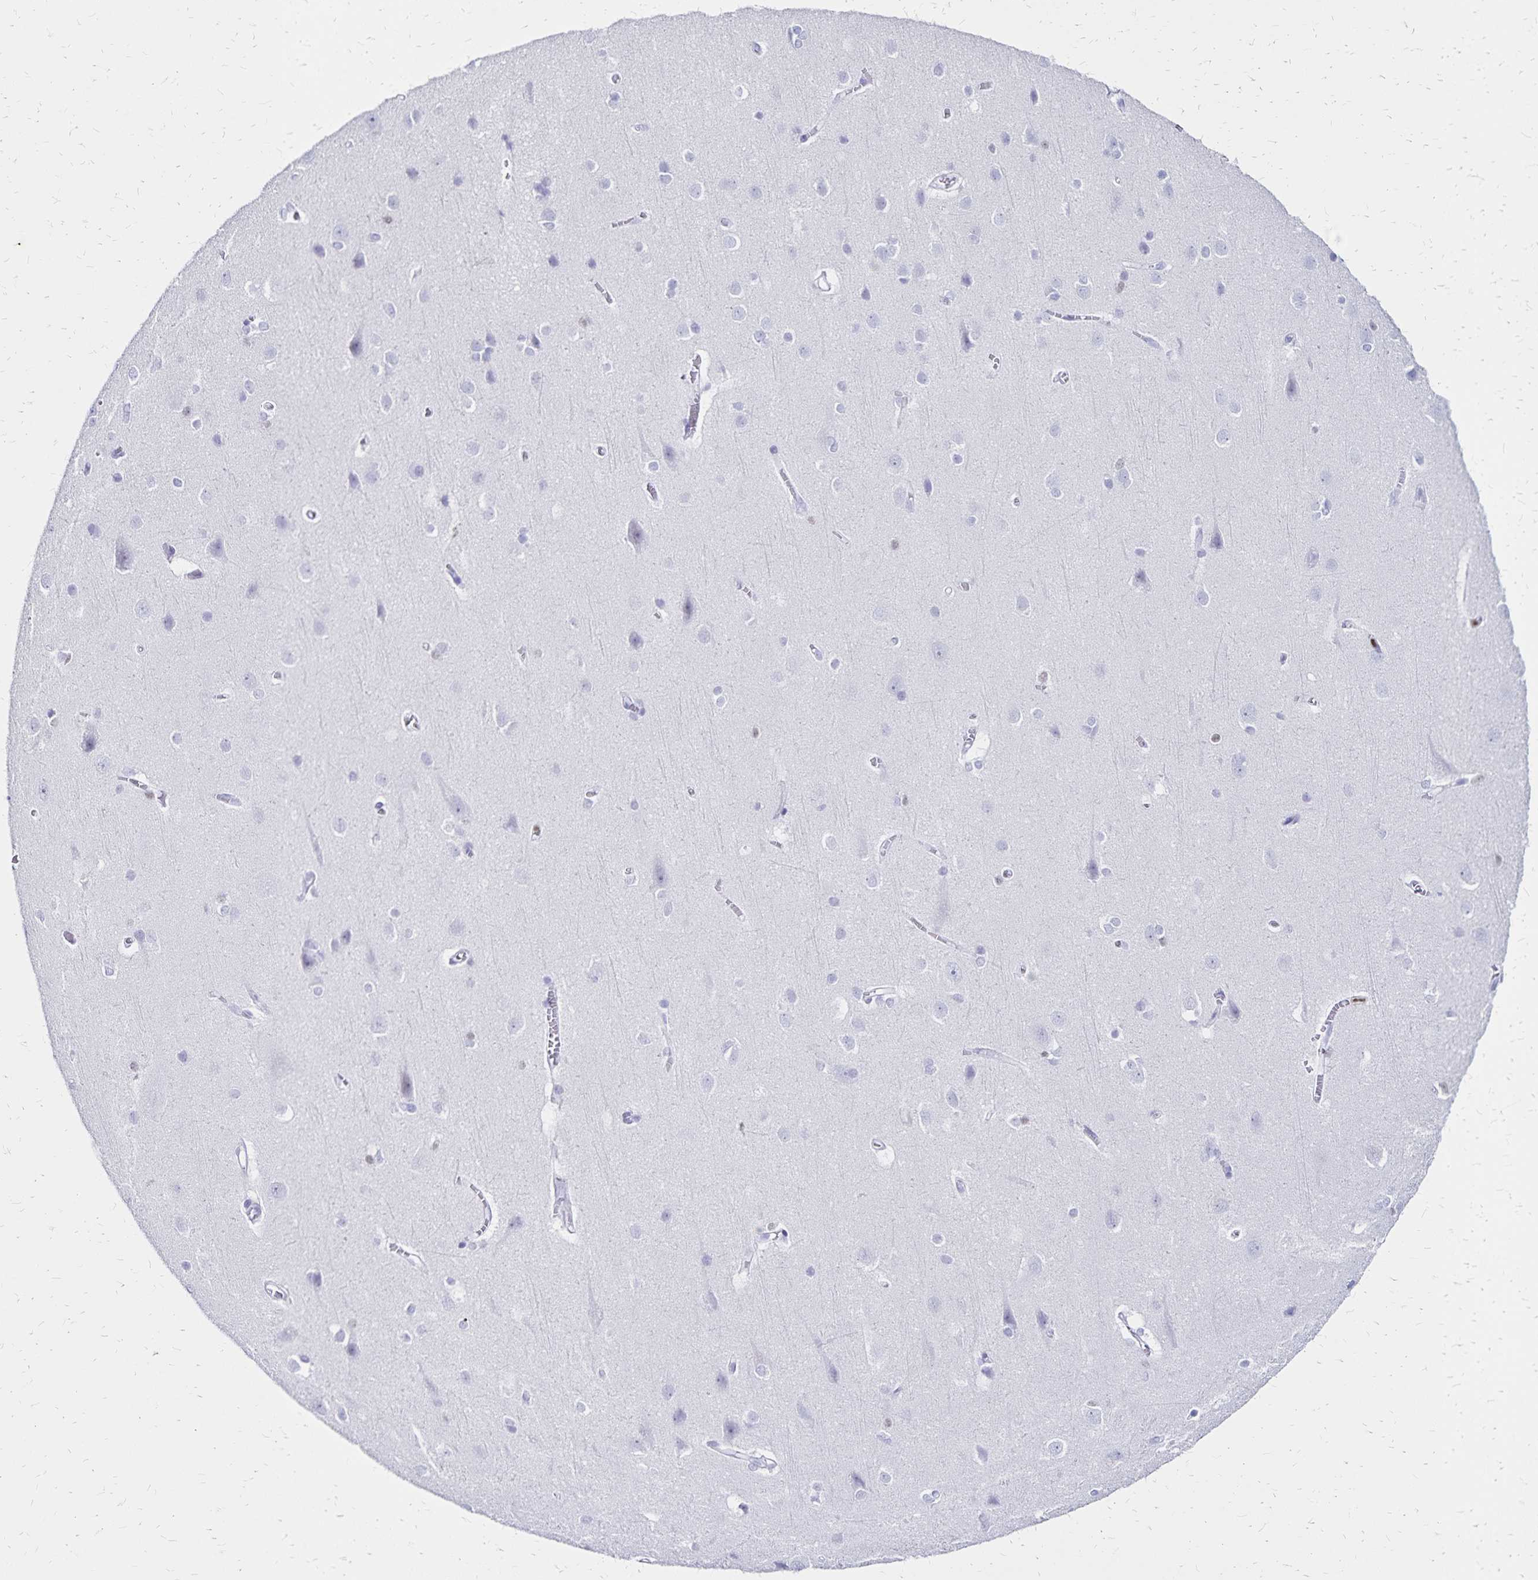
{"staining": {"intensity": "negative", "quantity": "none", "location": "none"}, "tissue": "cerebral cortex", "cell_type": "Endothelial cells", "image_type": "normal", "snomed": [{"axis": "morphology", "description": "Normal tissue, NOS"}, {"axis": "topography", "description": "Cerebral cortex"}], "caption": "A high-resolution micrograph shows immunohistochemistry staining of benign cerebral cortex, which demonstrates no significant expression in endothelial cells. (Stains: DAB immunohistochemistry (IHC) with hematoxylin counter stain, Microscopy: brightfield microscopy at high magnification).", "gene": "IKZF1", "patient": {"sex": "male", "age": 37}}